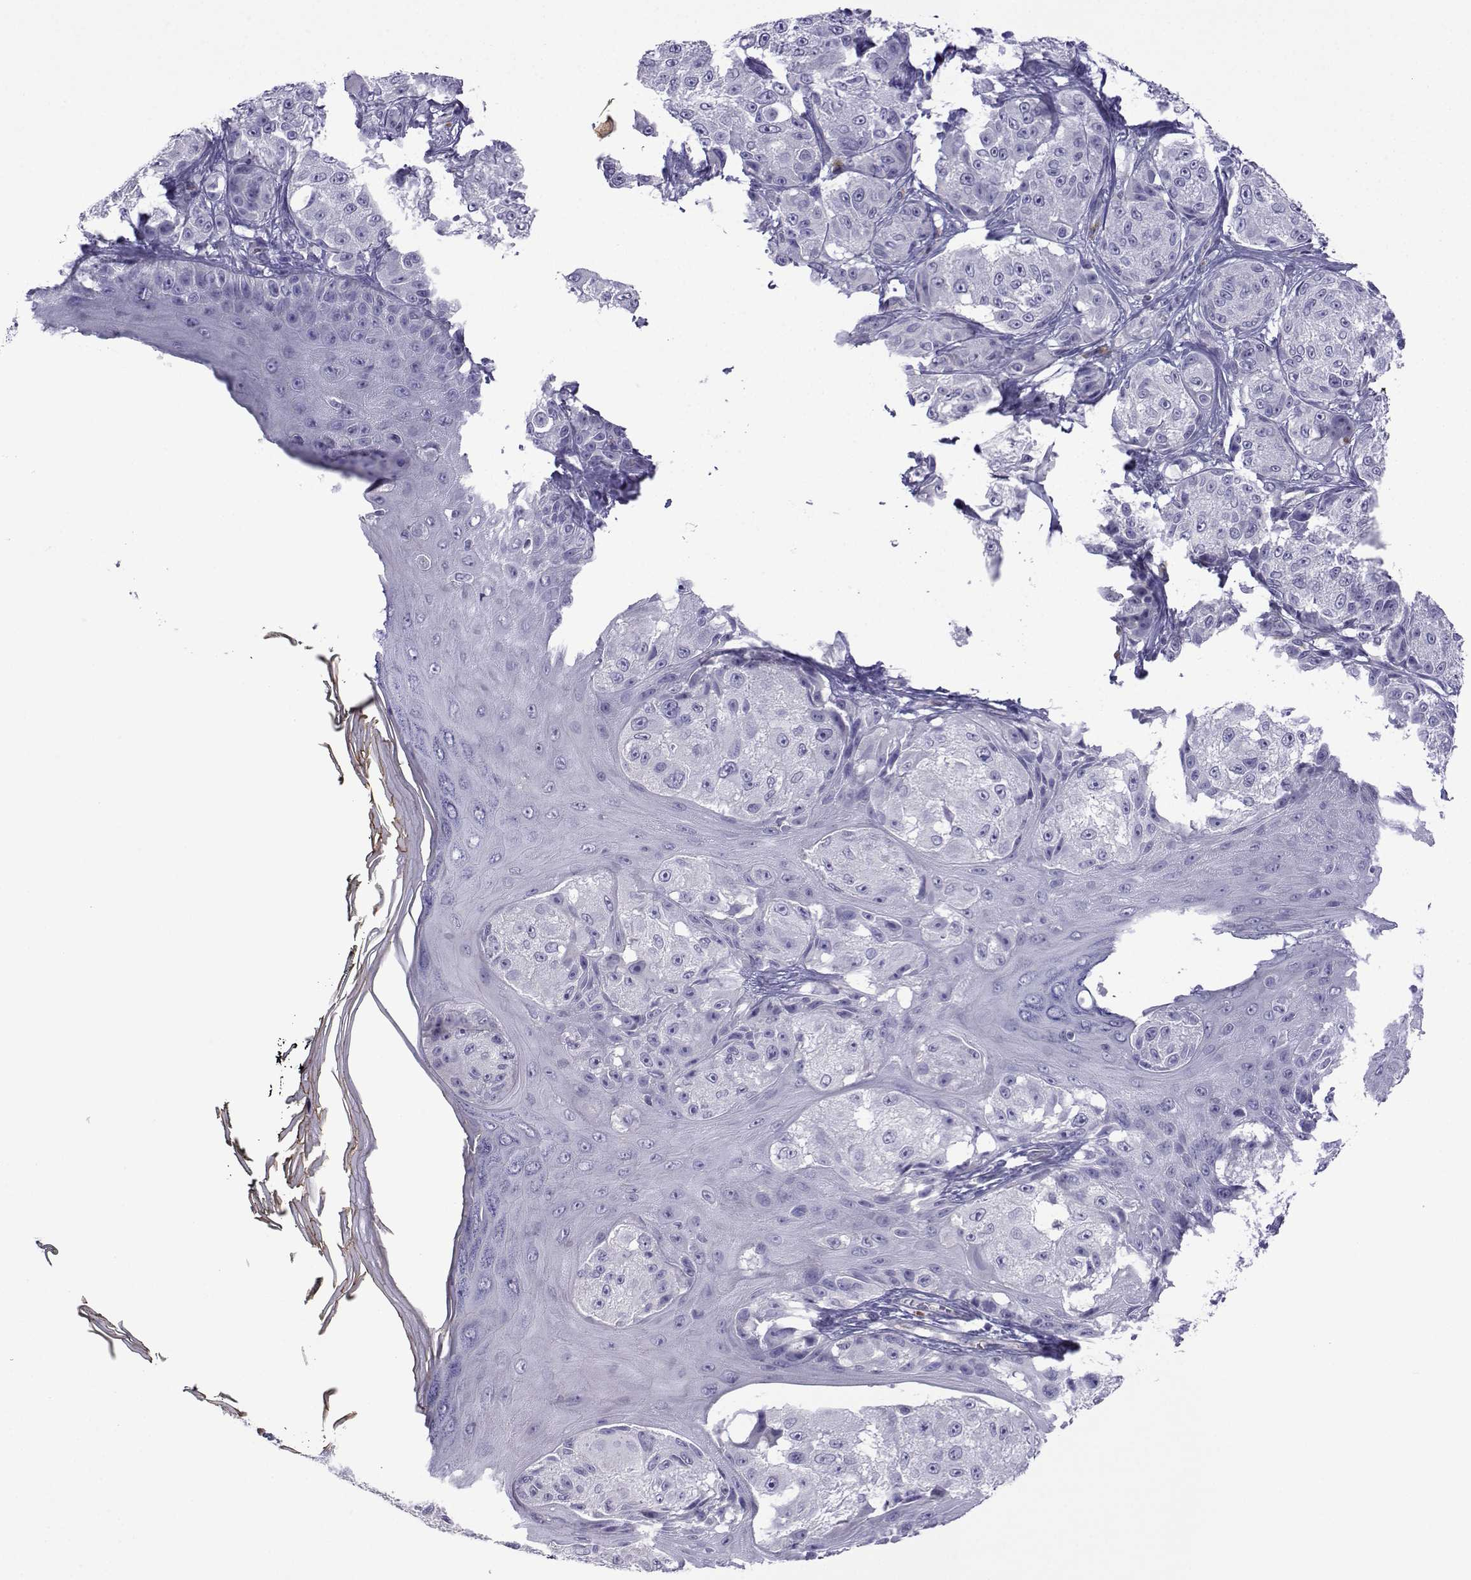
{"staining": {"intensity": "negative", "quantity": "none", "location": "none"}, "tissue": "melanoma", "cell_type": "Tumor cells", "image_type": "cancer", "snomed": [{"axis": "morphology", "description": "Malignant melanoma, NOS"}, {"axis": "topography", "description": "Skin"}], "caption": "Tumor cells show no significant expression in melanoma. Nuclei are stained in blue.", "gene": "CFAP70", "patient": {"sex": "male", "age": 61}}